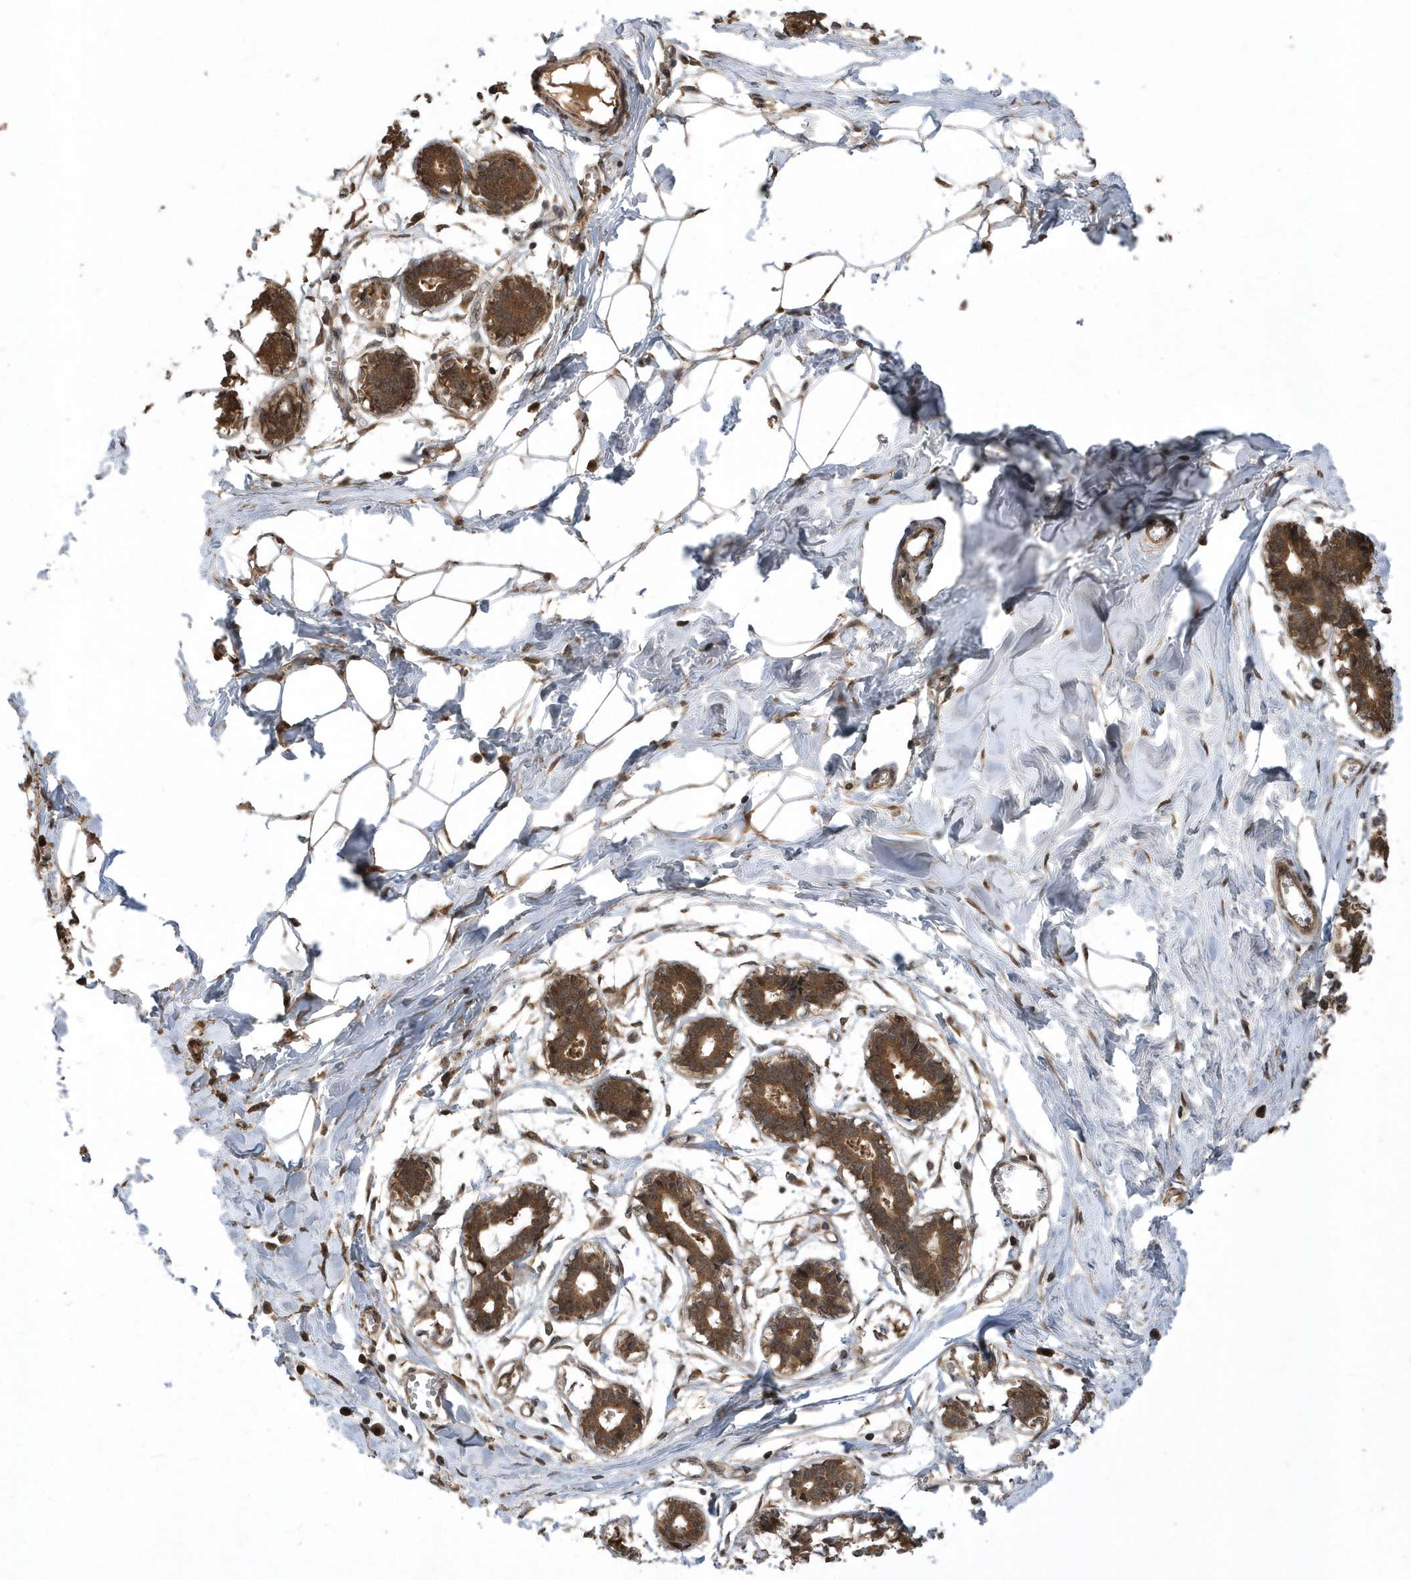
{"staining": {"intensity": "weak", "quantity": "25%-75%", "location": "cytoplasmic/membranous,nuclear"}, "tissue": "breast", "cell_type": "Adipocytes", "image_type": "normal", "snomed": [{"axis": "morphology", "description": "Normal tissue, NOS"}, {"axis": "topography", "description": "Breast"}], "caption": "This micrograph displays IHC staining of benign human breast, with low weak cytoplasmic/membranous,nuclear staining in about 25%-75% of adipocytes.", "gene": "WASHC5", "patient": {"sex": "female", "age": 27}}